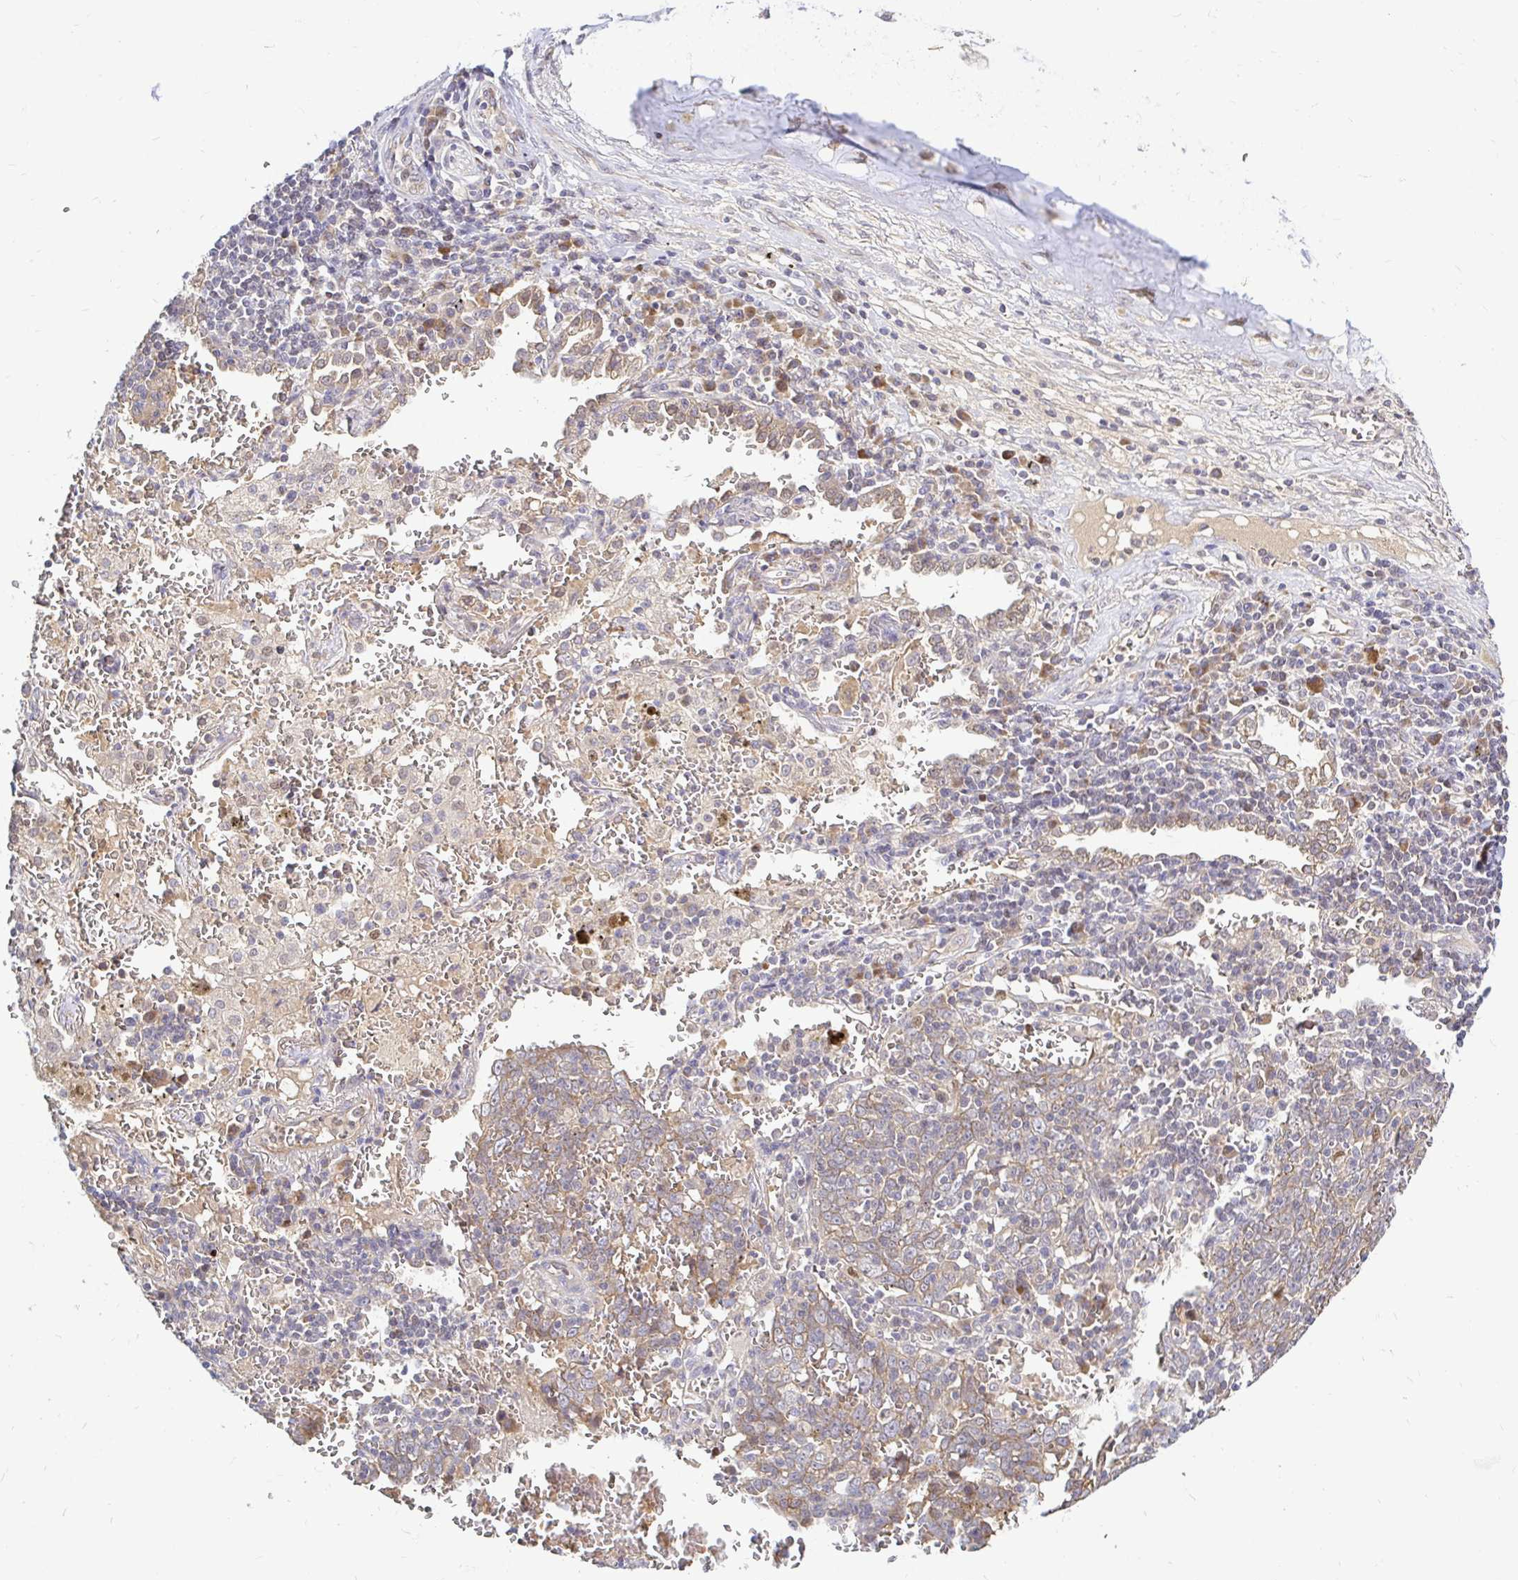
{"staining": {"intensity": "moderate", "quantity": ">75%", "location": "cytoplasmic/membranous"}, "tissue": "lung cancer", "cell_type": "Tumor cells", "image_type": "cancer", "snomed": [{"axis": "morphology", "description": "Squamous cell carcinoma, NOS"}, {"axis": "topography", "description": "Lung"}], "caption": "Lung cancer (squamous cell carcinoma) tissue demonstrates moderate cytoplasmic/membranous staining in about >75% of tumor cells, visualized by immunohistochemistry.", "gene": "ARHGEF37", "patient": {"sex": "female", "age": 72}}